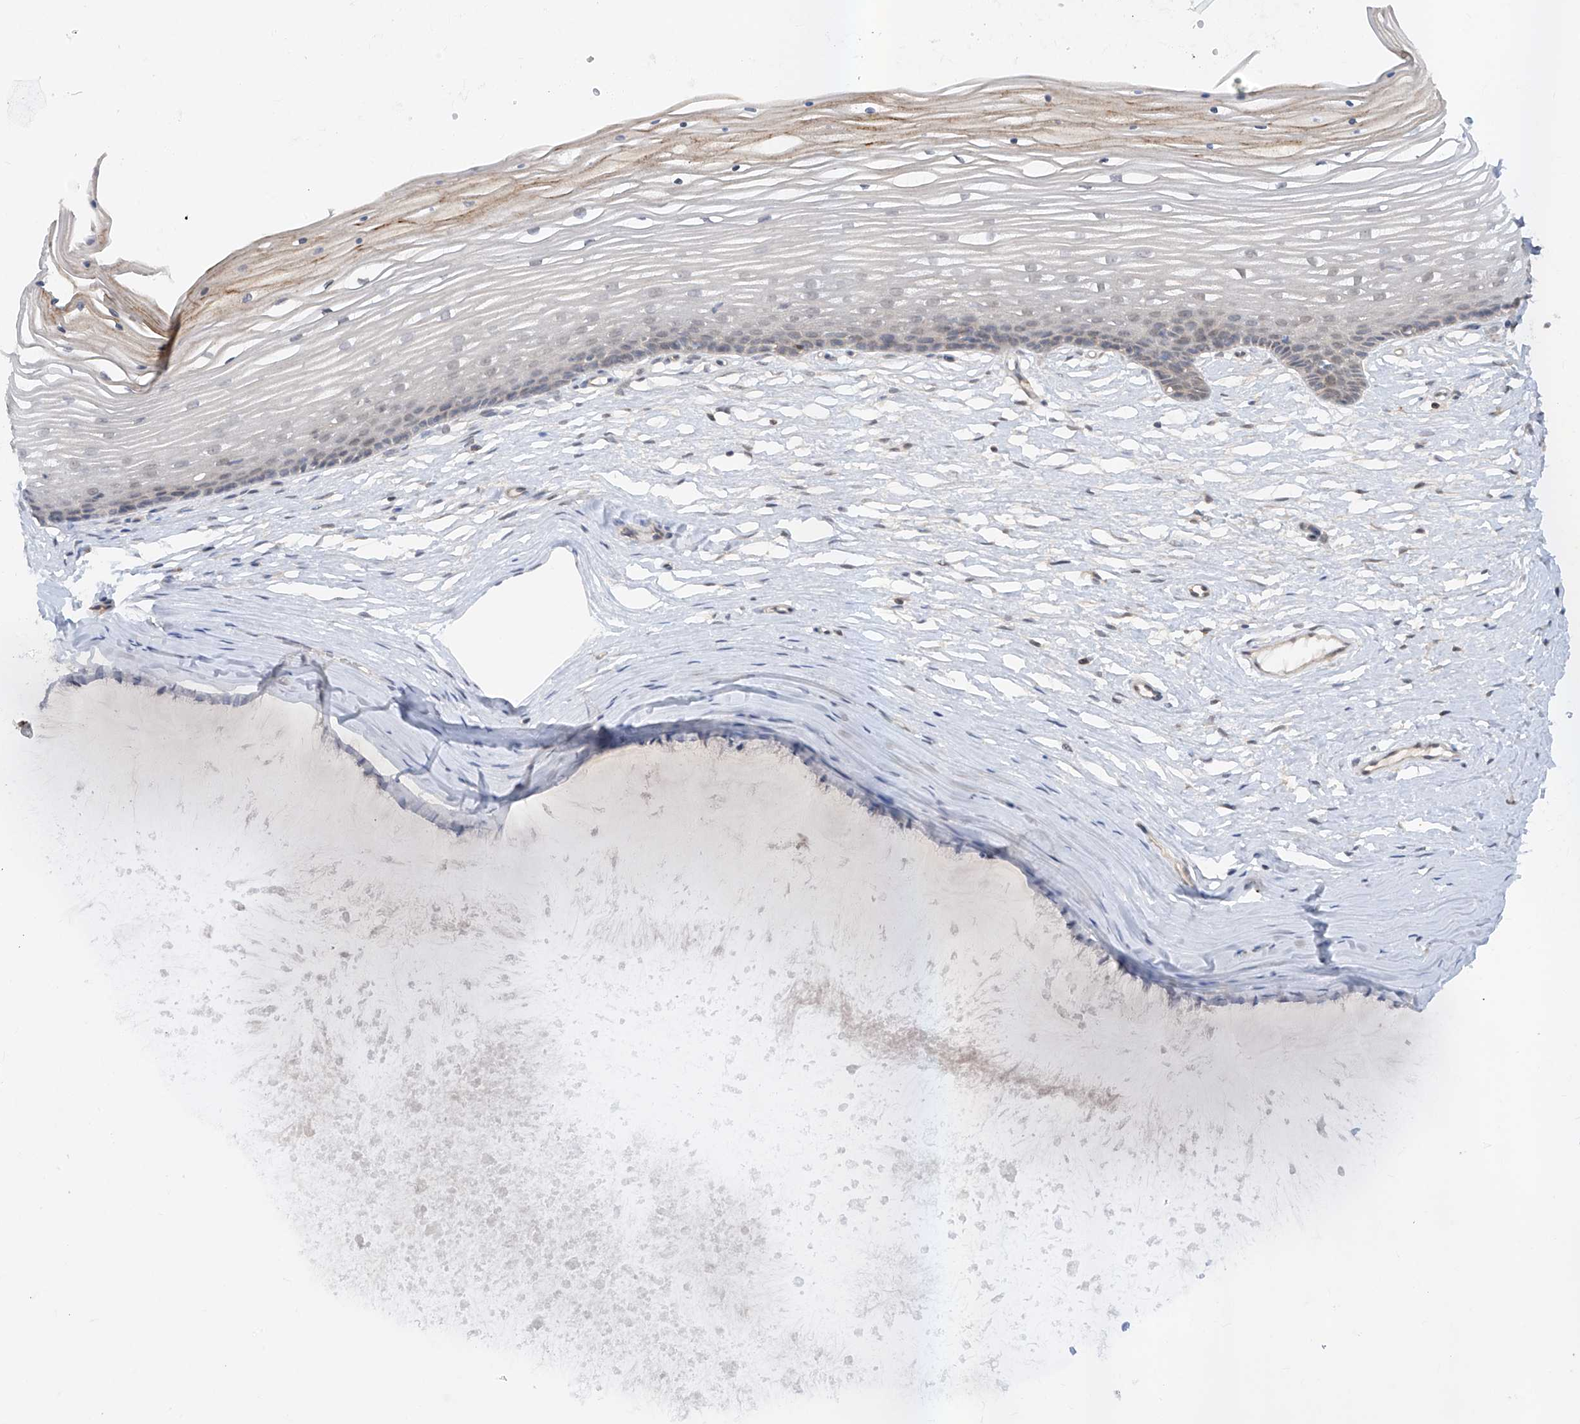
{"staining": {"intensity": "negative", "quantity": "none", "location": "none"}, "tissue": "vagina", "cell_type": "Squamous epithelial cells", "image_type": "normal", "snomed": [{"axis": "morphology", "description": "Normal tissue, NOS"}, {"axis": "topography", "description": "Vagina"}, {"axis": "topography", "description": "Cervix"}], "caption": "A micrograph of vagina stained for a protein demonstrates no brown staining in squamous epithelial cells. The staining was performed using DAB to visualize the protein expression in brown, while the nuclei were stained in blue with hematoxylin (Magnification: 20x).", "gene": "ZNF358", "patient": {"sex": "female", "age": 40}}